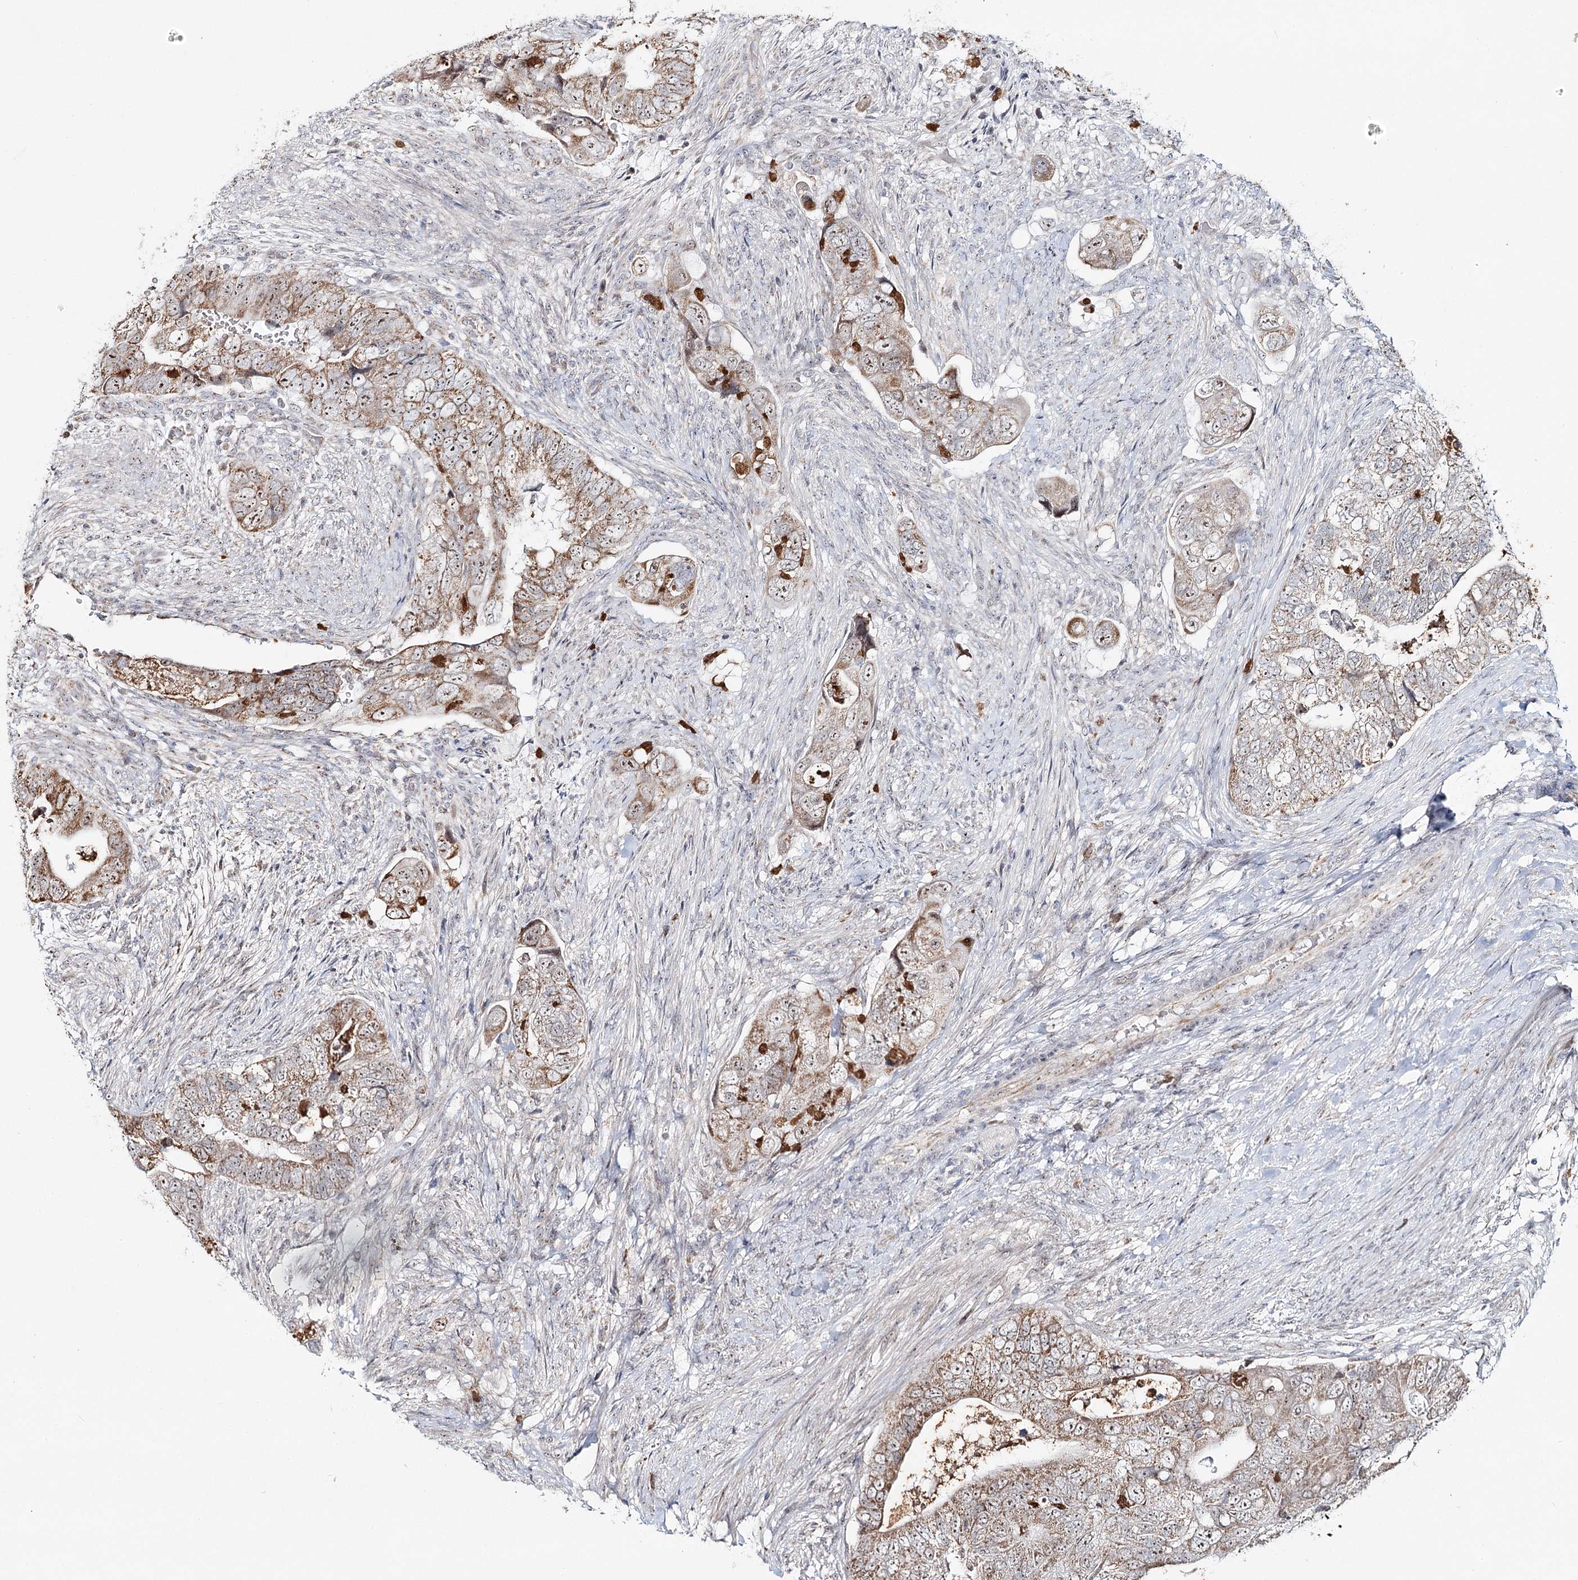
{"staining": {"intensity": "moderate", "quantity": "25%-75%", "location": "cytoplasmic/membranous,nuclear"}, "tissue": "colorectal cancer", "cell_type": "Tumor cells", "image_type": "cancer", "snomed": [{"axis": "morphology", "description": "Adenocarcinoma, NOS"}, {"axis": "topography", "description": "Rectum"}], "caption": "Immunohistochemistry (IHC) (DAB (3,3'-diaminobenzidine)) staining of human adenocarcinoma (colorectal) reveals moderate cytoplasmic/membranous and nuclear protein expression in approximately 25%-75% of tumor cells.", "gene": "ATAD1", "patient": {"sex": "male", "age": 63}}